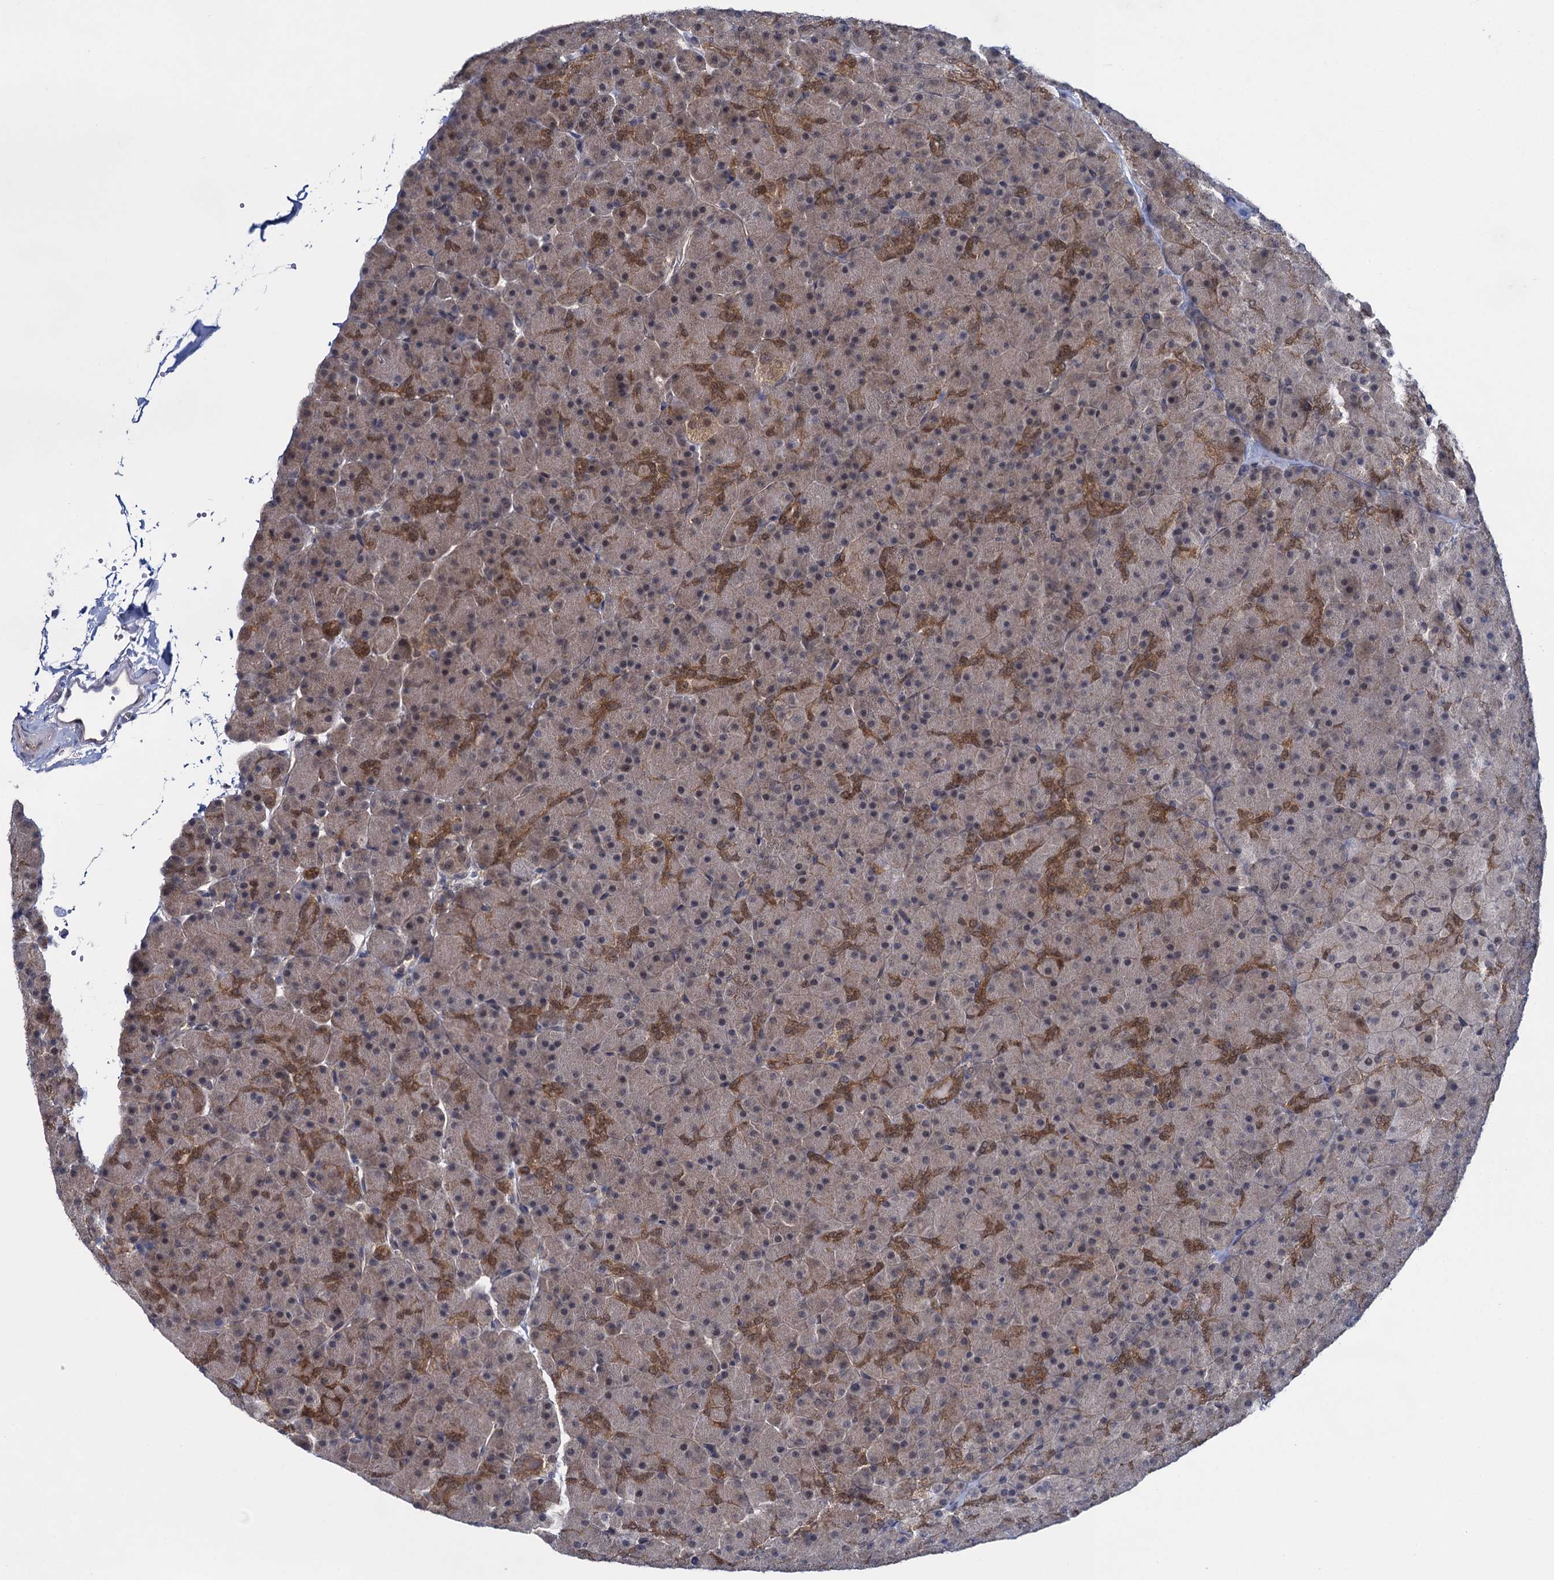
{"staining": {"intensity": "moderate", "quantity": "25%-75%", "location": "cytoplasmic/membranous"}, "tissue": "pancreas", "cell_type": "Exocrine glandular cells", "image_type": "normal", "snomed": [{"axis": "morphology", "description": "Normal tissue, NOS"}, {"axis": "topography", "description": "Pancreas"}], "caption": "The micrograph shows a brown stain indicating the presence of a protein in the cytoplasmic/membranous of exocrine glandular cells in pancreas.", "gene": "GLO1", "patient": {"sex": "male", "age": 36}}